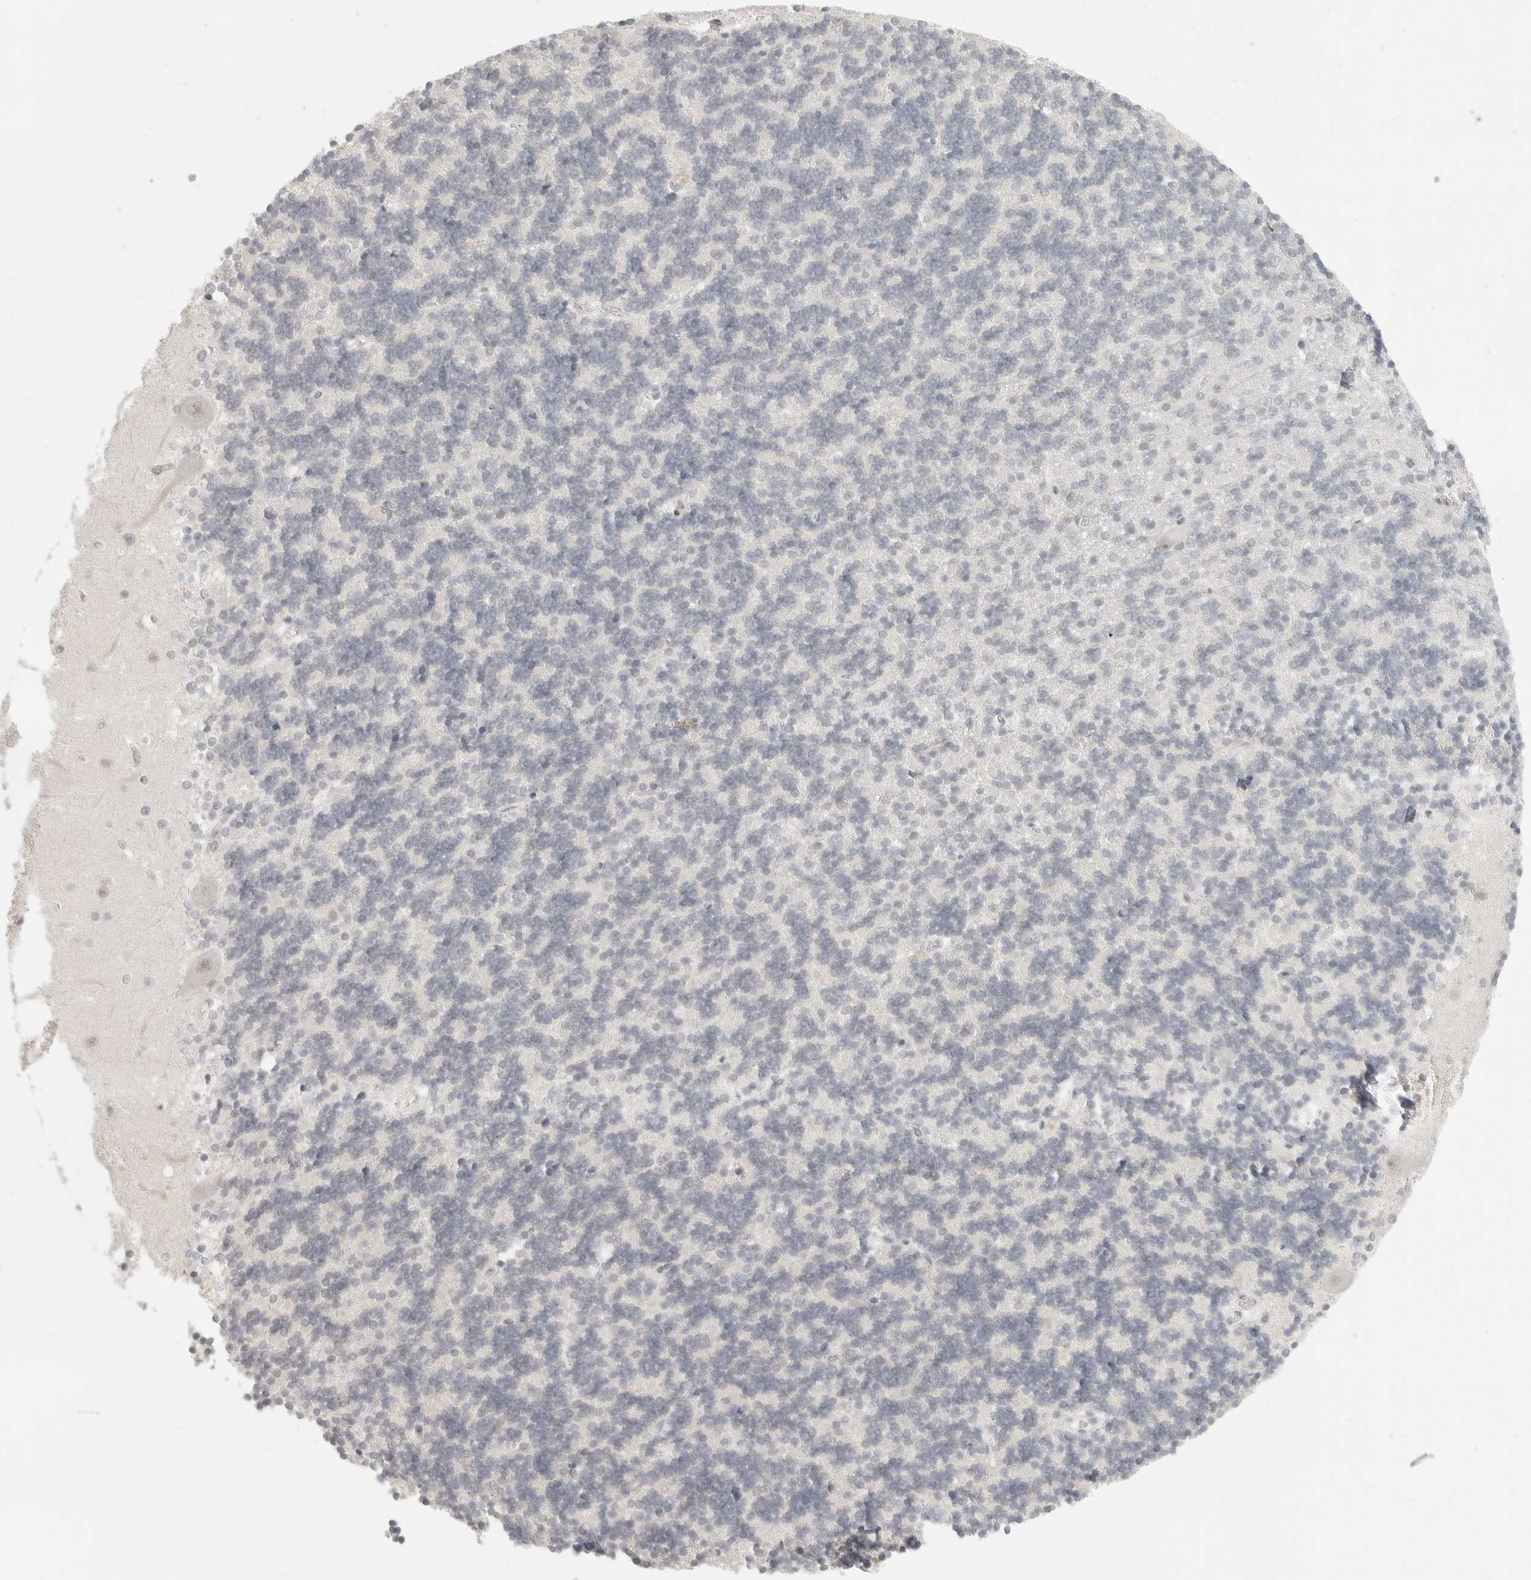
{"staining": {"intensity": "negative", "quantity": "none", "location": "none"}, "tissue": "cerebellum", "cell_type": "Cells in granular layer", "image_type": "normal", "snomed": [{"axis": "morphology", "description": "Normal tissue, NOS"}, {"axis": "topography", "description": "Cerebellum"}], "caption": "A photomicrograph of cerebellum stained for a protein exhibits no brown staining in cells in granular layer.", "gene": "KLK11", "patient": {"sex": "male", "age": 37}}